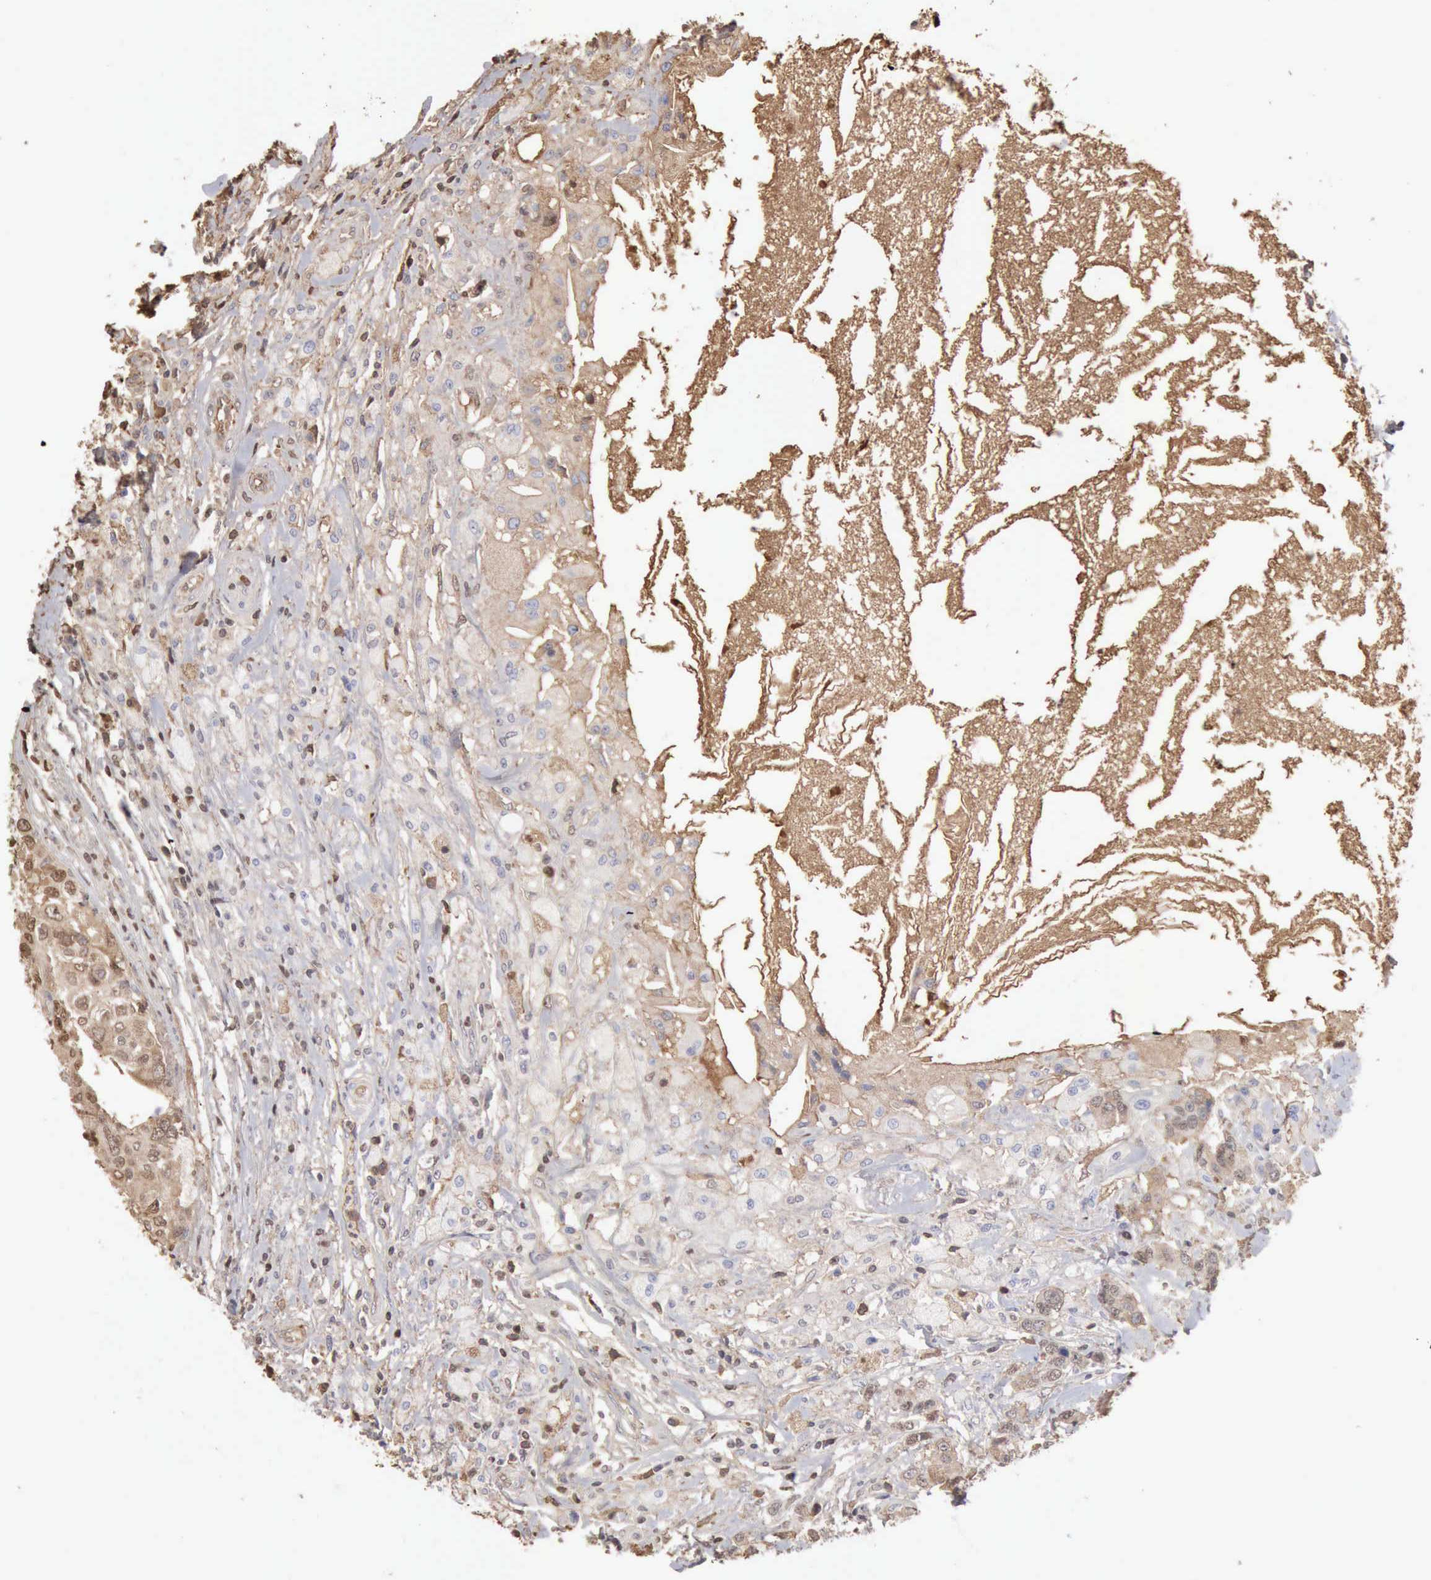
{"staining": {"intensity": "weak", "quantity": "25%-75%", "location": "cytoplasmic/membranous,nuclear"}, "tissue": "breast cancer", "cell_type": "Tumor cells", "image_type": "cancer", "snomed": [{"axis": "morphology", "description": "Duct carcinoma"}, {"axis": "topography", "description": "Breast"}], "caption": "Human breast intraductal carcinoma stained with a brown dye shows weak cytoplasmic/membranous and nuclear positive expression in approximately 25%-75% of tumor cells.", "gene": "SERPINA1", "patient": {"sex": "female", "age": 27}}